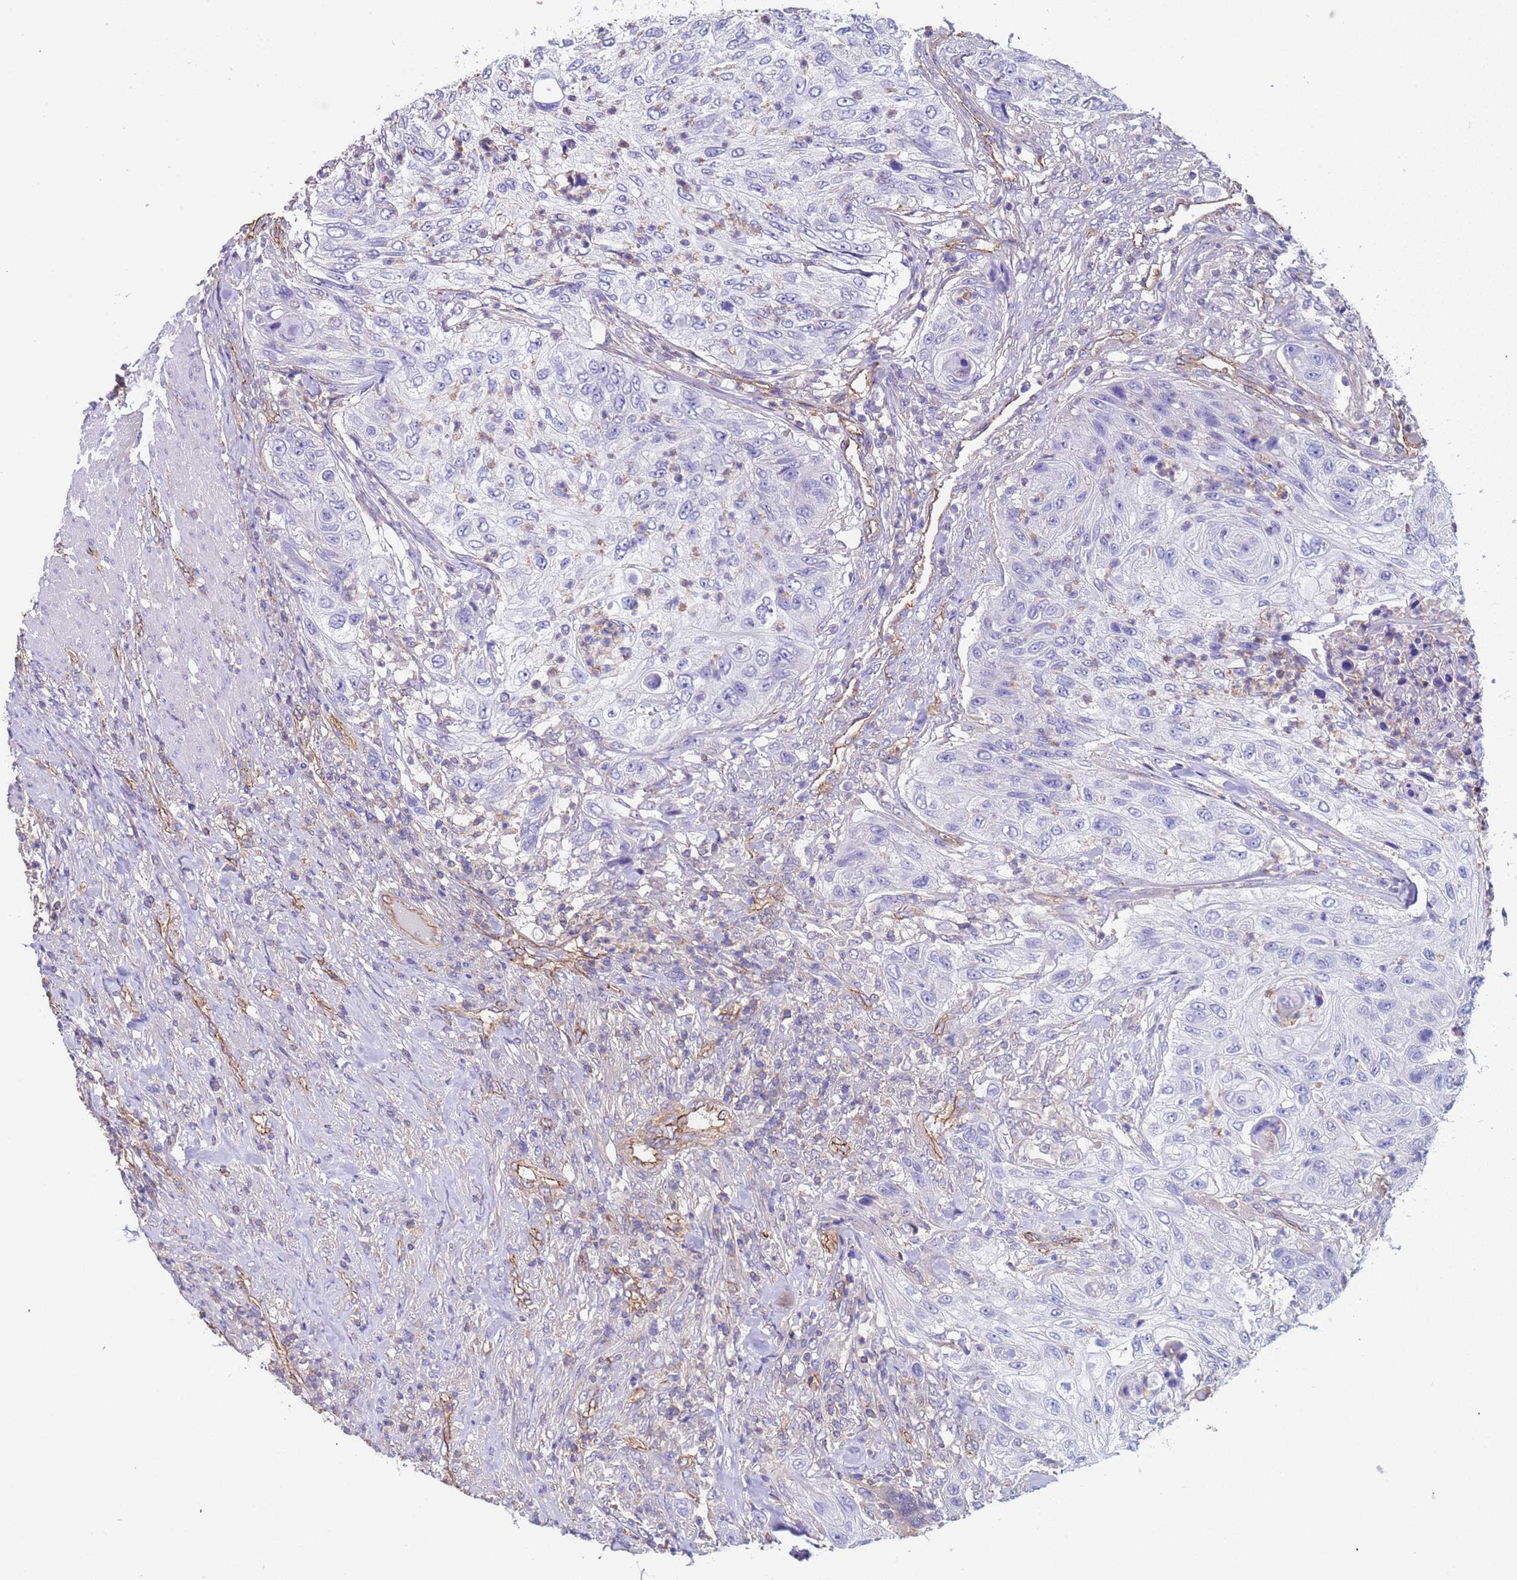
{"staining": {"intensity": "negative", "quantity": "none", "location": "none"}, "tissue": "urothelial cancer", "cell_type": "Tumor cells", "image_type": "cancer", "snomed": [{"axis": "morphology", "description": "Urothelial carcinoma, High grade"}, {"axis": "topography", "description": "Urinary bladder"}], "caption": "An immunohistochemistry (IHC) micrograph of urothelial carcinoma (high-grade) is shown. There is no staining in tumor cells of urothelial carcinoma (high-grade).", "gene": "ZNF248", "patient": {"sex": "female", "age": 60}}